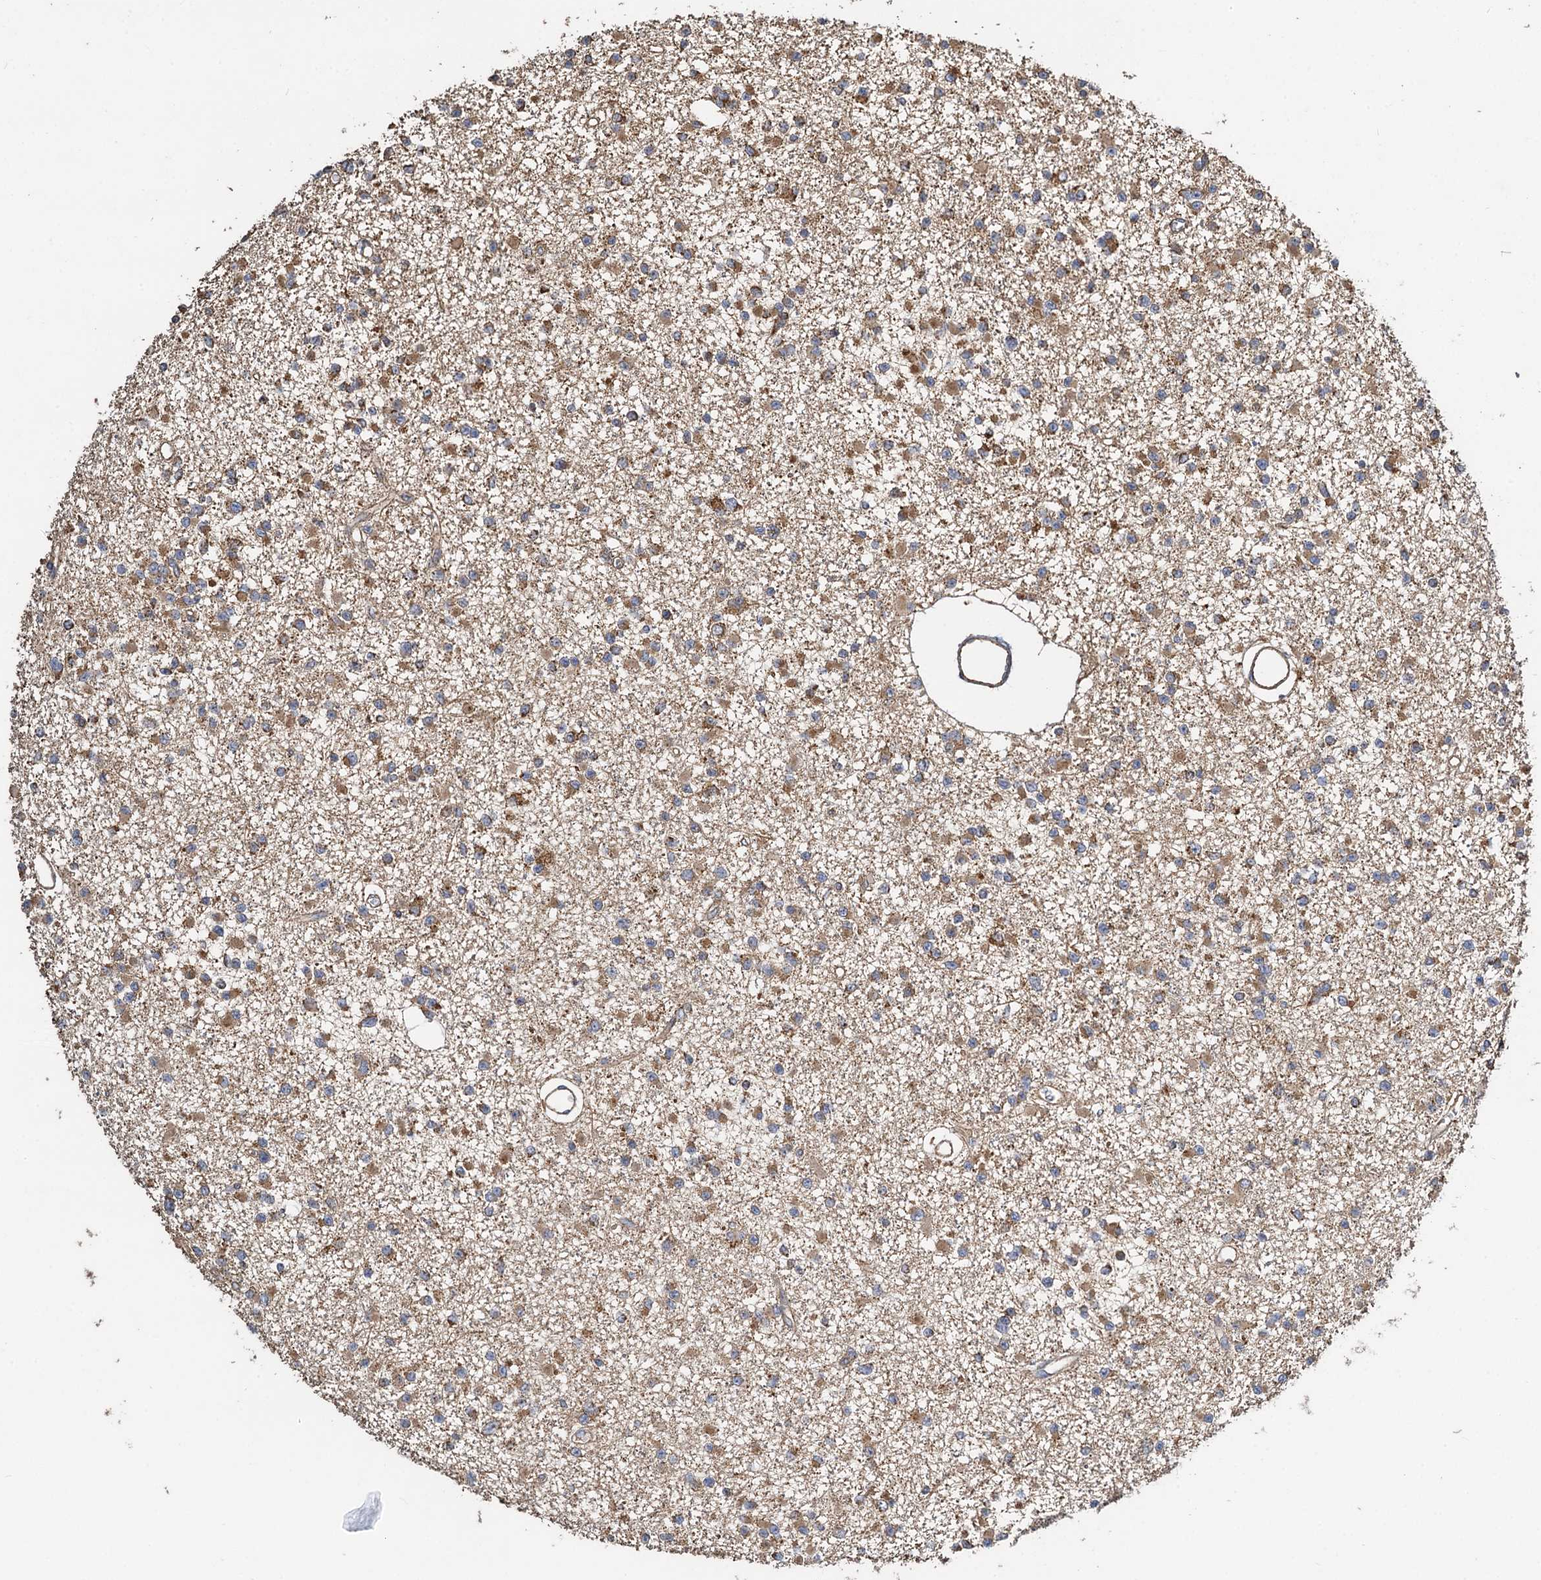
{"staining": {"intensity": "moderate", "quantity": ">75%", "location": "cytoplasmic/membranous"}, "tissue": "glioma", "cell_type": "Tumor cells", "image_type": "cancer", "snomed": [{"axis": "morphology", "description": "Glioma, malignant, Low grade"}, {"axis": "topography", "description": "Brain"}], "caption": "Immunohistochemistry image of neoplastic tissue: human malignant low-grade glioma stained using IHC displays medium levels of moderate protein expression localized specifically in the cytoplasmic/membranous of tumor cells, appearing as a cytoplasmic/membranous brown color.", "gene": "SDS", "patient": {"sex": "female", "age": 22}}